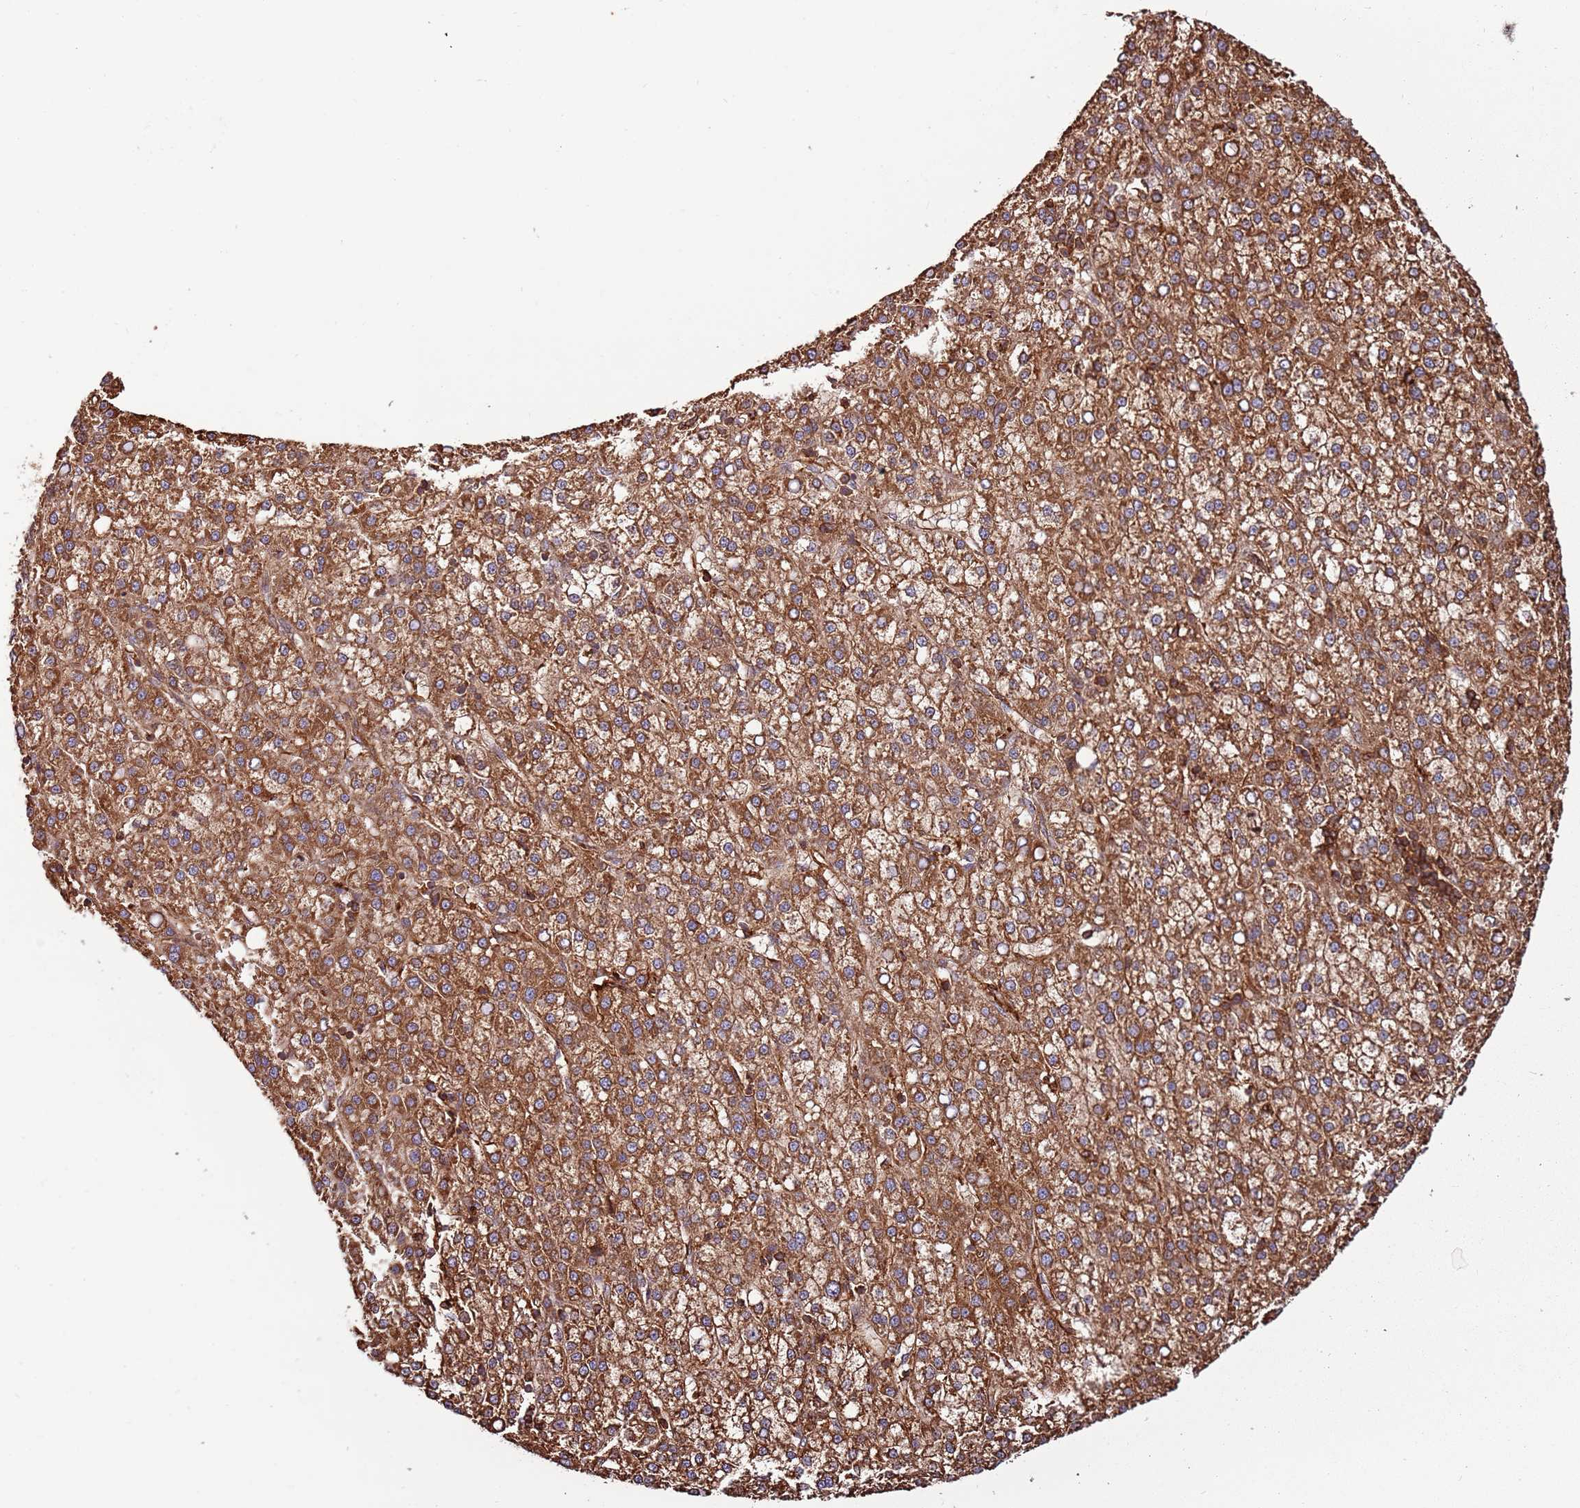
{"staining": {"intensity": "moderate", "quantity": ">75%", "location": "cytoplasmic/membranous"}, "tissue": "liver cancer", "cell_type": "Tumor cells", "image_type": "cancer", "snomed": [{"axis": "morphology", "description": "Carcinoma, Hepatocellular, NOS"}, {"axis": "topography", "description": "Liver"}], "caption": "Human liver cancer stained for a protein (brown) reveals moderate cytoplasmic/membranous positive staining in about >75% of tumor cells.", "gene": "ACVR2A", "patient": {"sex": "female", "age": 58}}